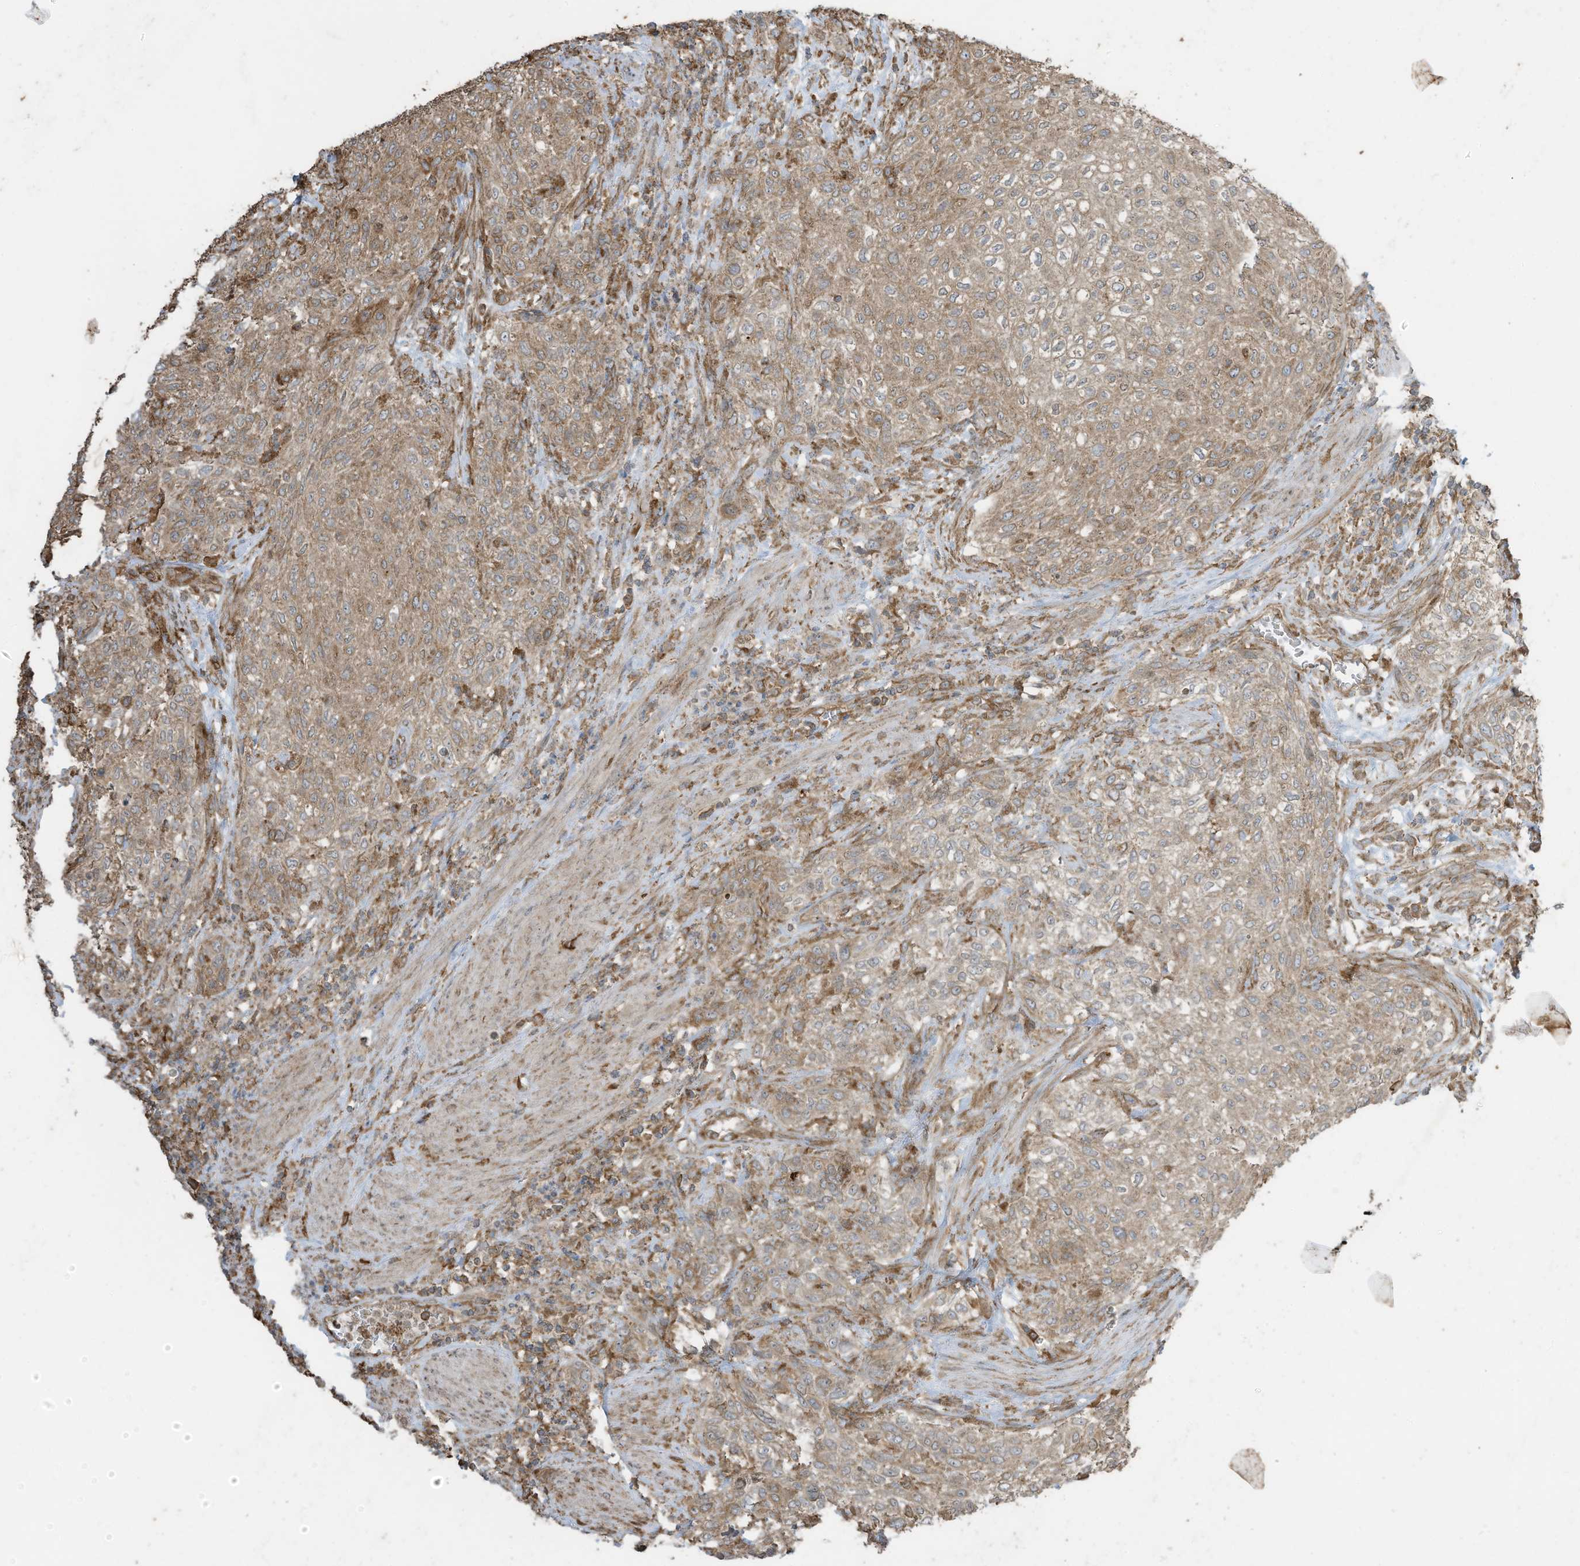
{"staining": {"intensity": "weak", "quantity": "25%-75%", "location": "cytoplasmic/membranous"}, "tissue": "urothelial cancer", "cell_type": "Tumor cells", "image_type": "cancer", "snomed": [{"axis": "morphology", "description": "Urothelial carcinoma, High grade"}, {"axis": "topography", "description": "Urinary bladder"}], "caption": "Immunohistochemical staining of human high-grade urothelial carcinoma reveals low levels of weak cytoplasmic/membranous protein staining in approximately 25%-75% of tumor cells.", "gene": "CGAS", "patient": {"sex": "male", "age": 35}}